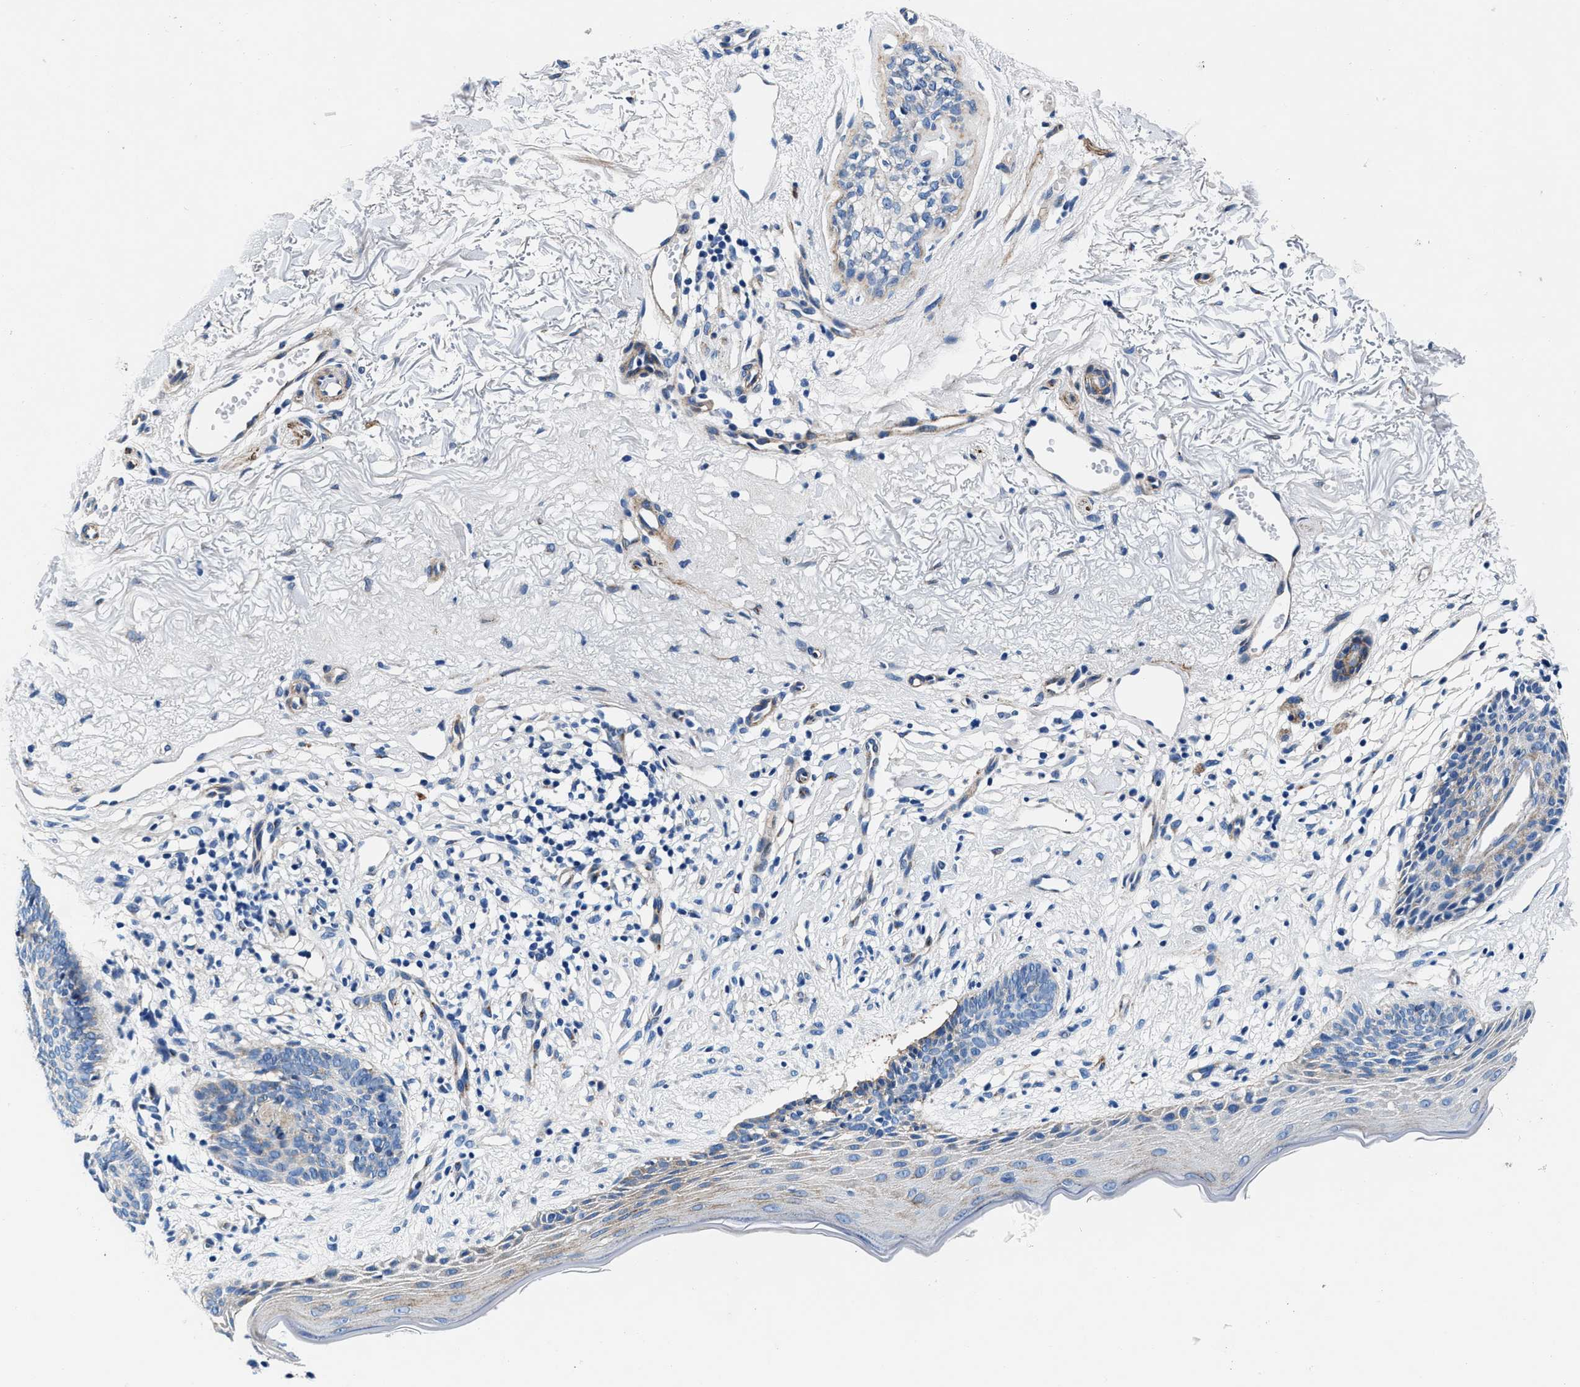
{"staining": {"intensity": "negative", "quantity": "none", "location": "none"}, "tissue": "skin cancer", "cell_type": "Tumor cells", "image_type": "cancer", "snomed": [{"axis": "morphology", "description": "Normal tissue, NOS"}, {"axis": "morphology", "description": "Basal cell carcinoma"}, {"axis": "topography", "description": "Skin"}], "caption": "Tumor cells show no significant staining in basal cell carcinoma (skin). (DAB immunohistochemistry, high magnification).", "gene": "DAG1", "patient": {"sex": "female", "age": 70}}